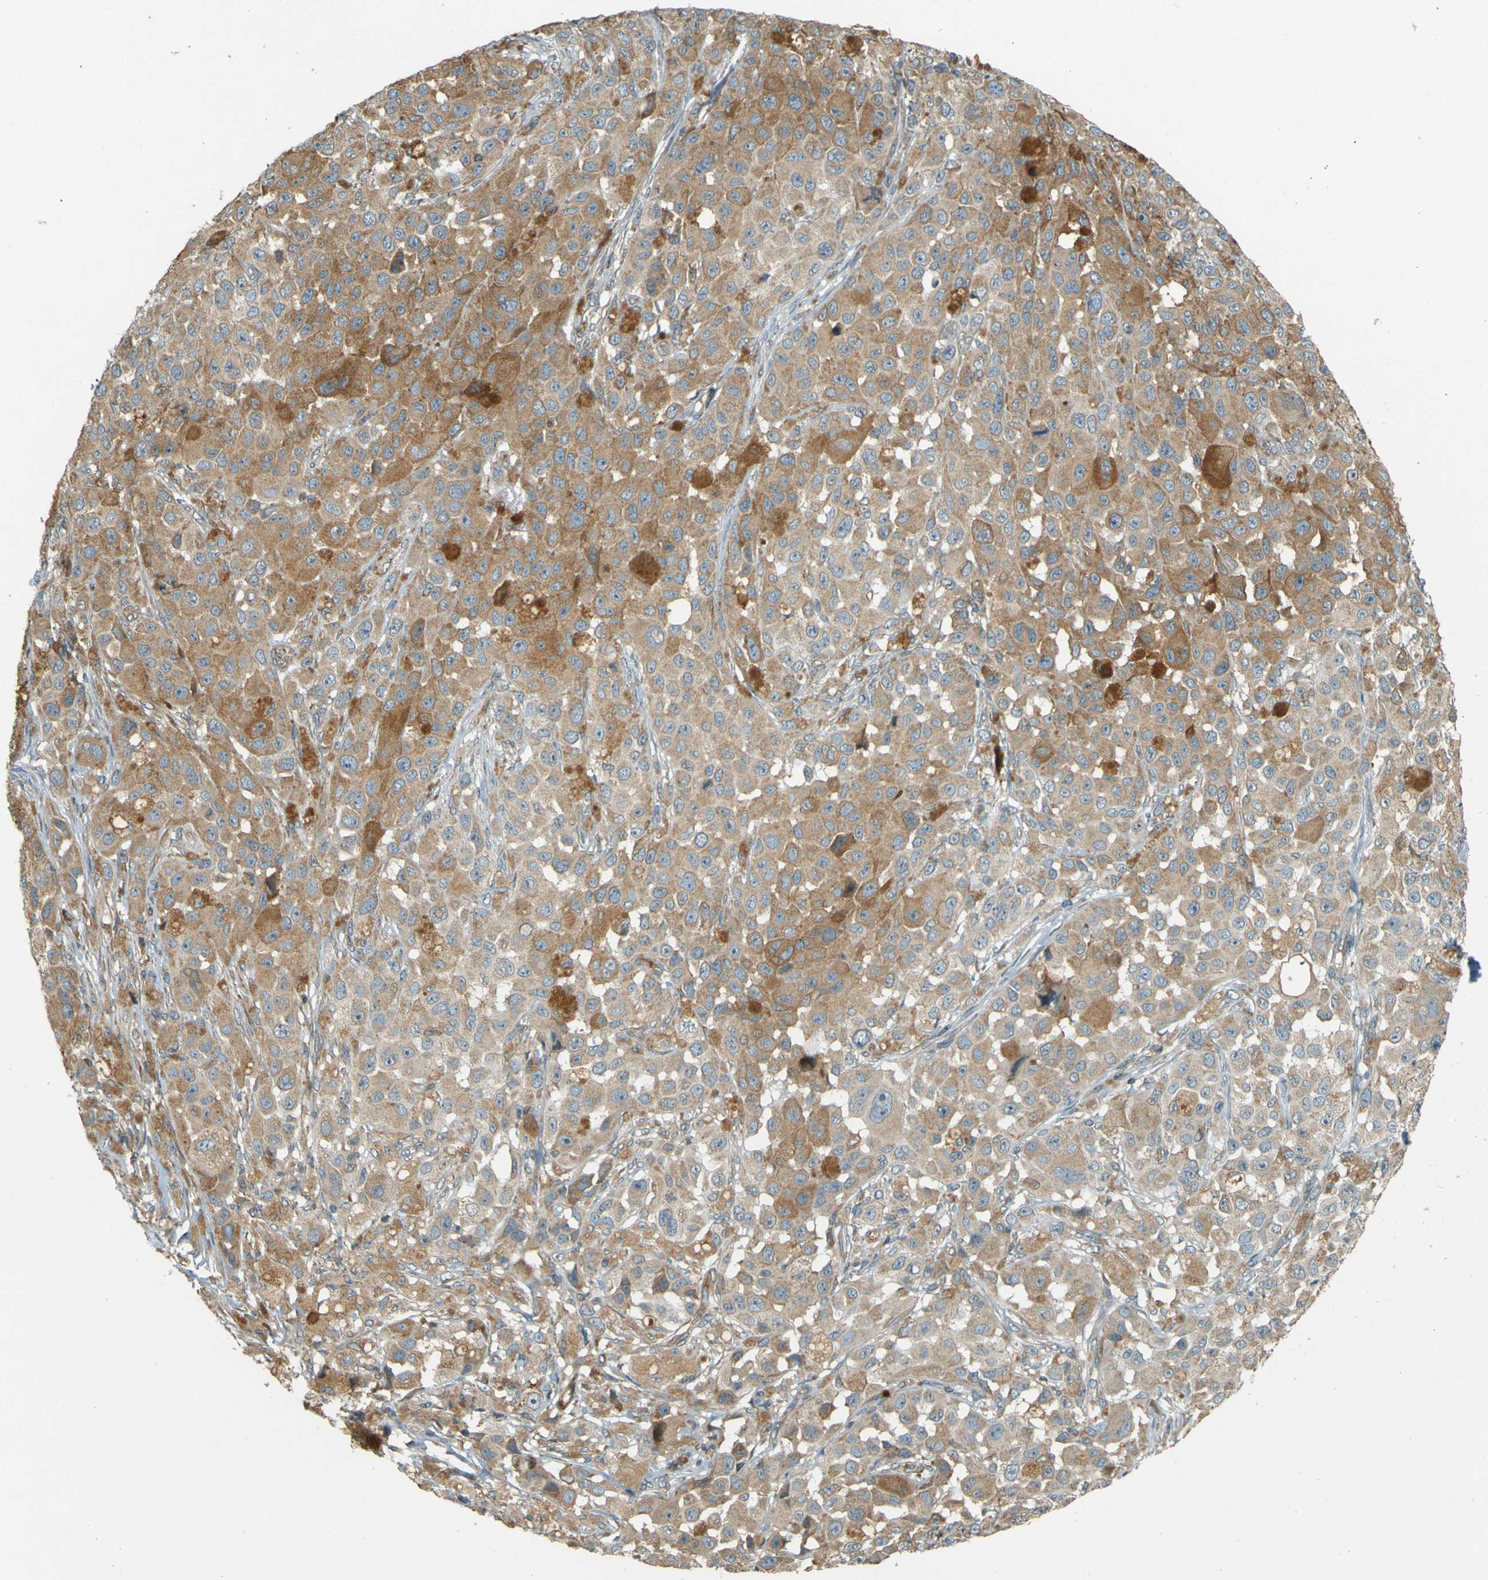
{"staining": {"intensity": "weak", "quantity": ">75%", "location": "cytoplasmic/membranous"}, "tissue": "melanoma", "cell_type": "Tumor cells", "image_type": "cancer", "snomed": [{"axis": "morphology", "description": "Malignant melanoma, NOS"}, {"axis": "topography", "description": "Skin"}], "caption": "Protein expression analysis of melanoma displays weak cytoplasmic/membranous expression in approximately >75% of tumor cells.", "gene": "LPCAT1", "patient": {"sex": "male", "age": 96}}